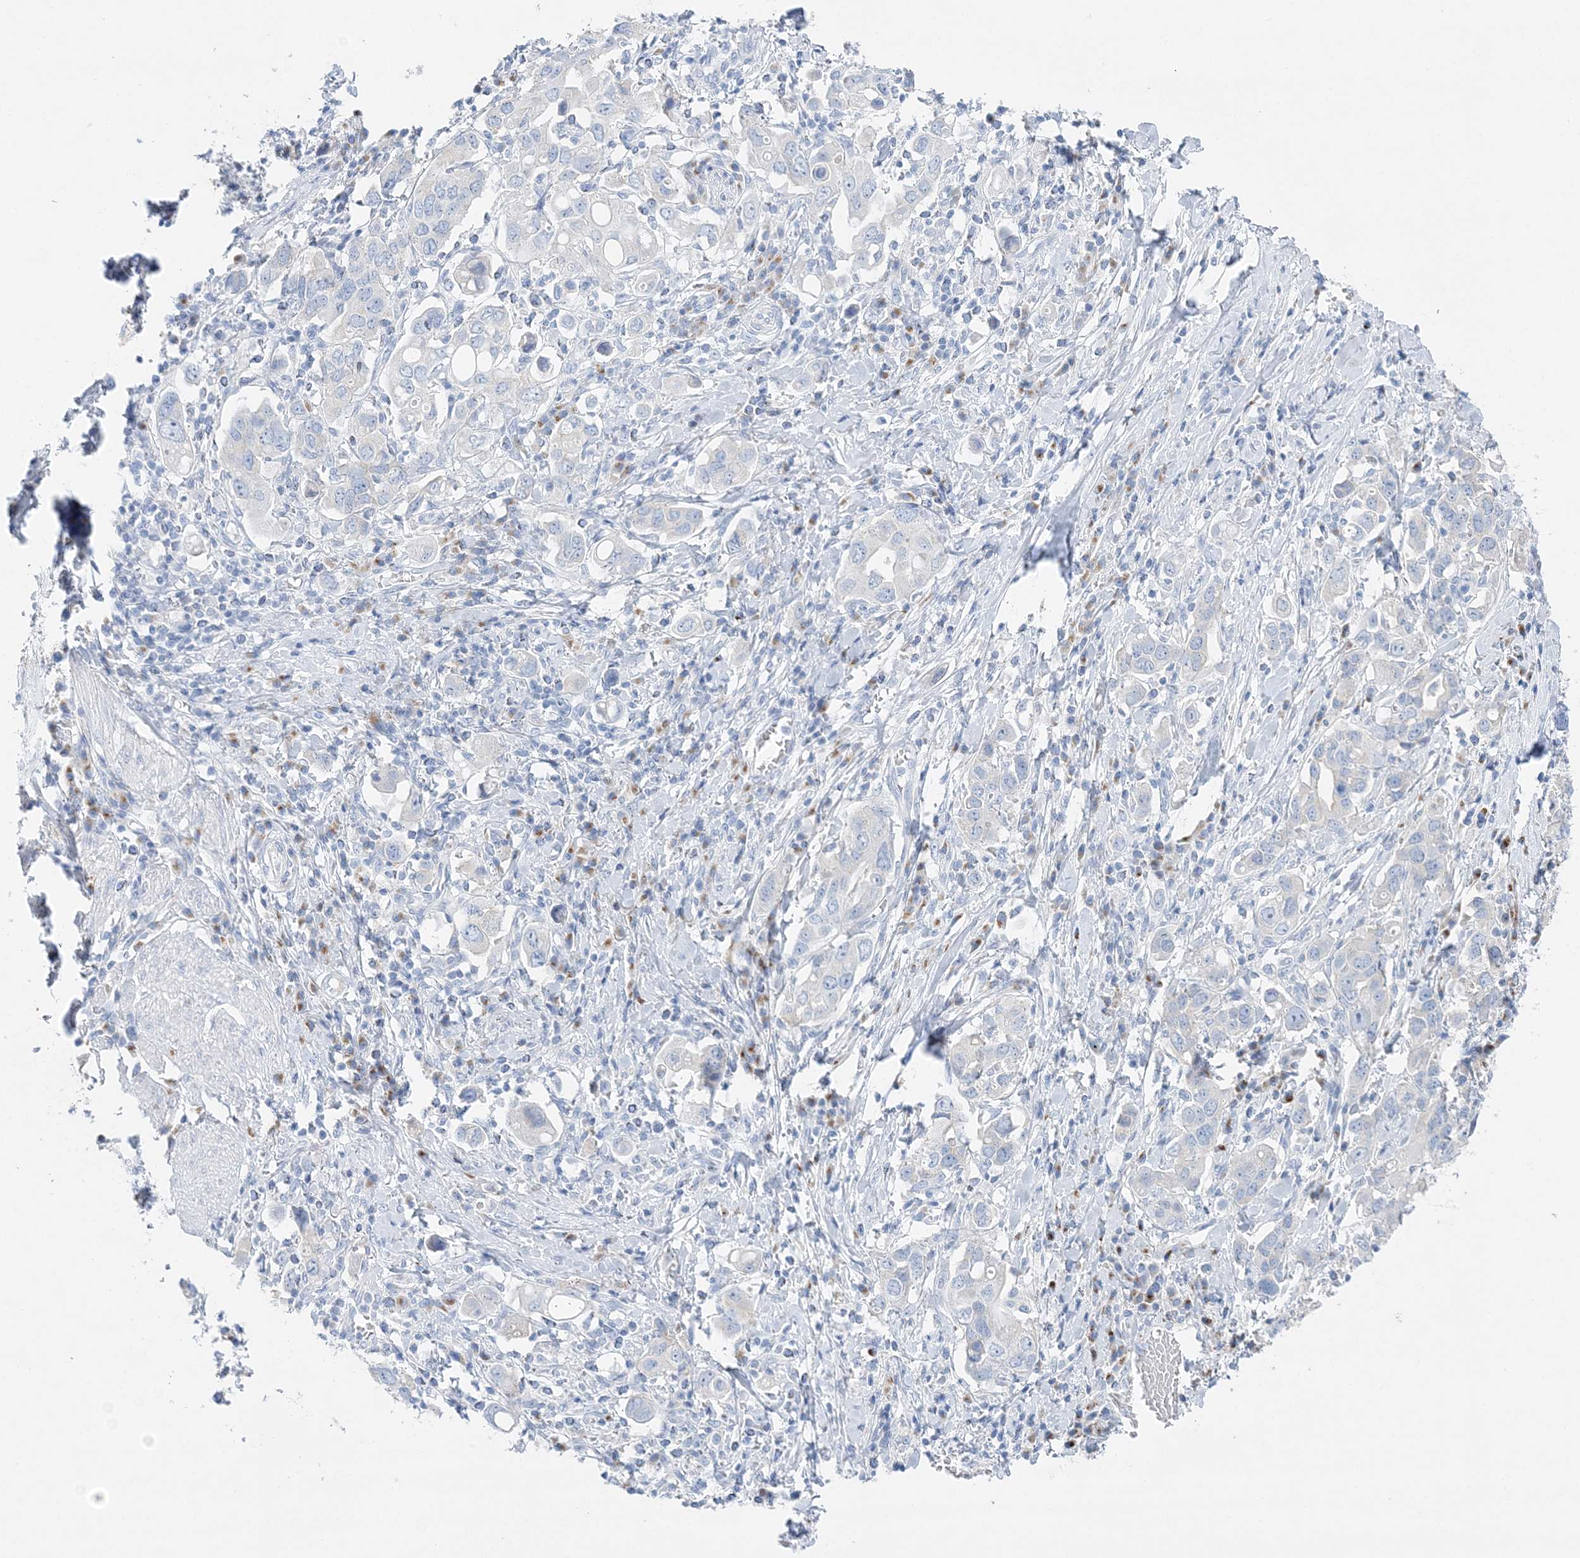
{"staining": {"intensity": "negative", "quantity": "none", "location": "none"}, "tissue": "stomach cancer", "cell_type": "Tumor cells", "image_type": "cancer", "snomed": [{"axis": "morphology", "description": "Adenocarcinoma, NOS"}, {"axis": "topography", "description": "Stomach, upper"}], "caption": "Stomach adenocarcinoma was stained to show a protein in brown. There is no significant positivity in tumor cells.", "gene": "SLC5A6", "patient": {"sex": "male", "age": 62}}